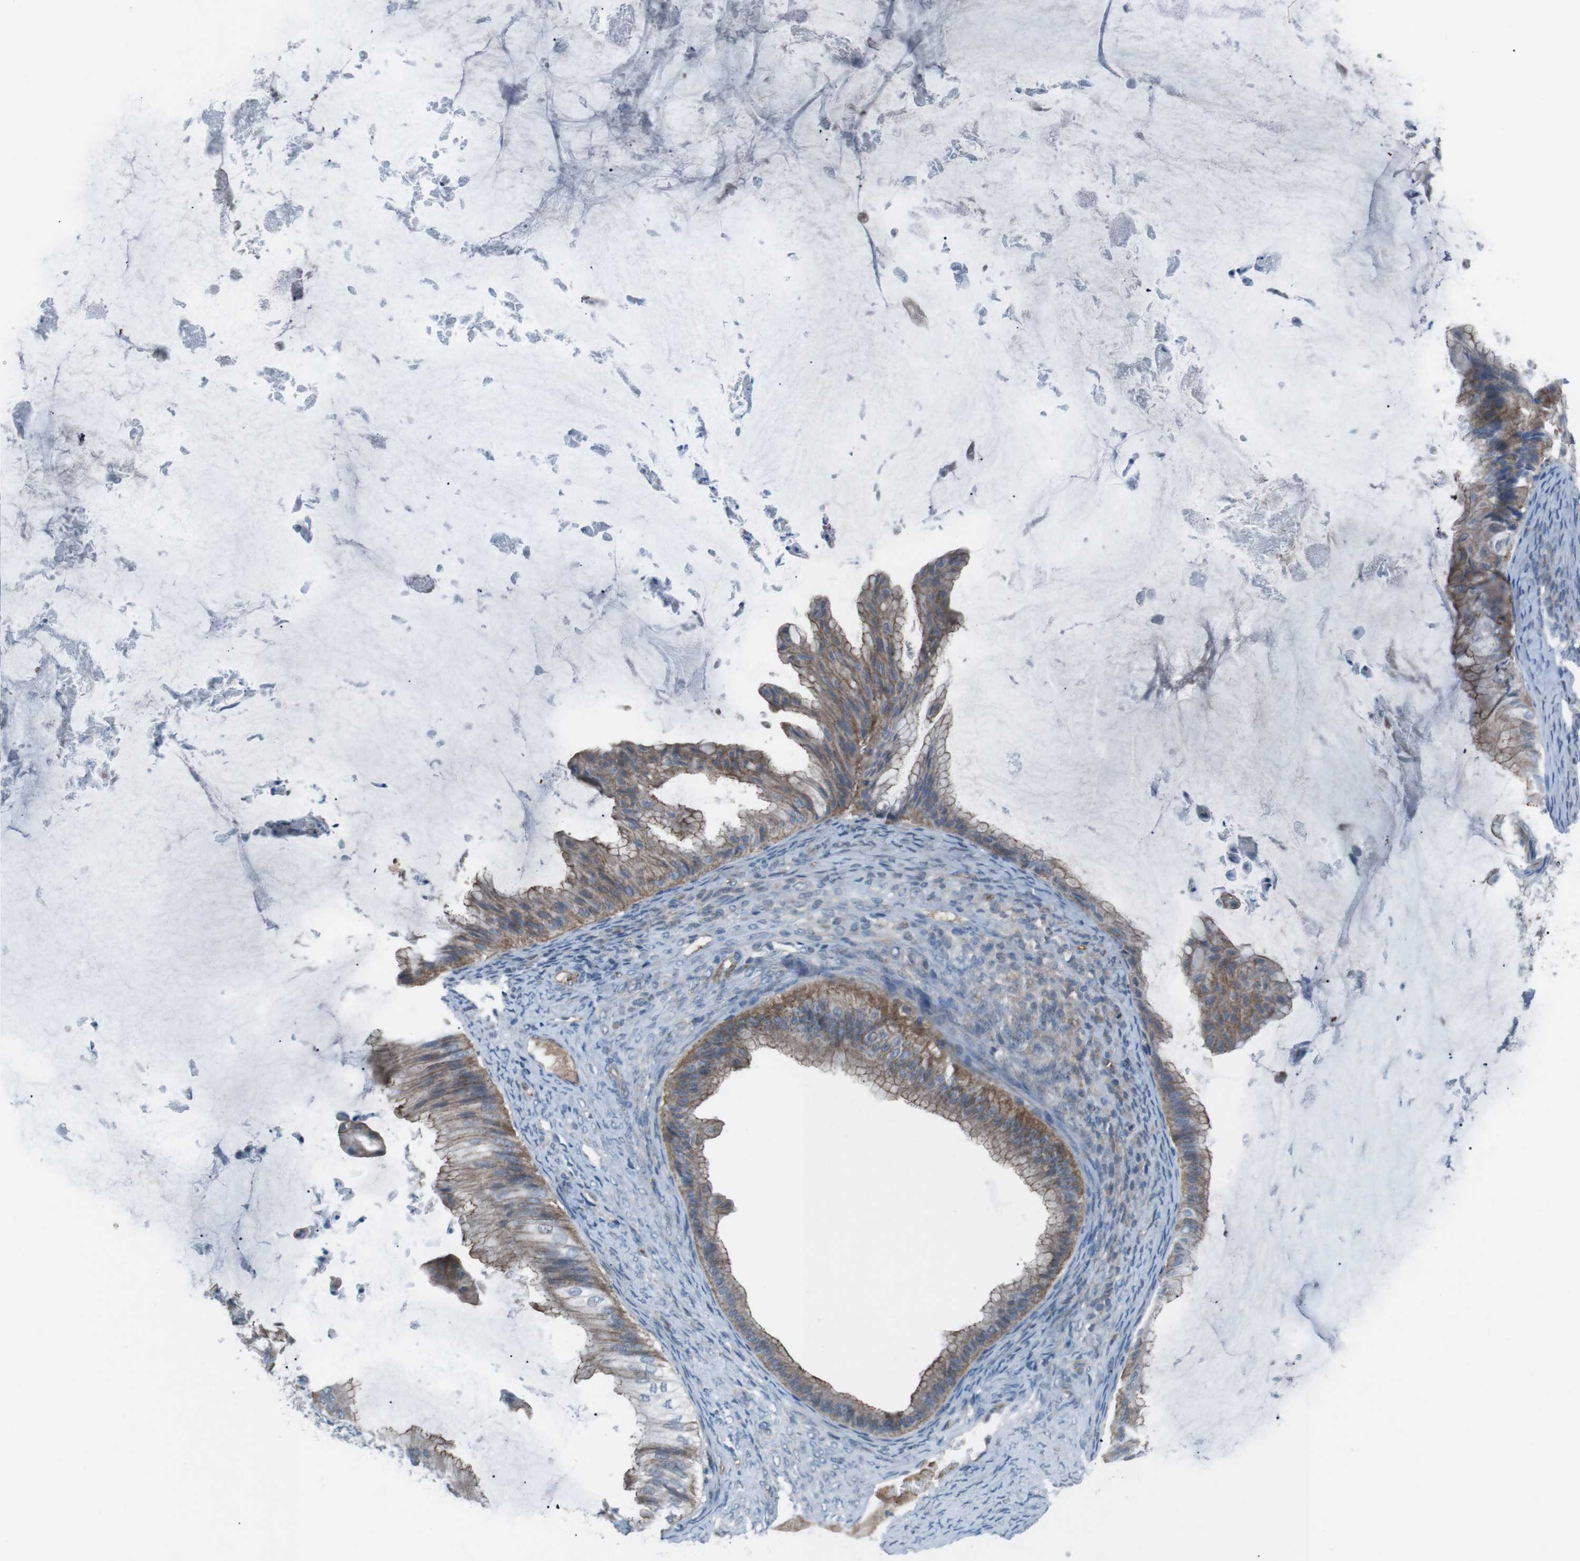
{"staining": {"intensity": "moderate", "quantity": "25%-75%", "location": "cytoplasmic/membranous"}, "tissue": "ovarian cancer", "cell_type": "Tumor cells", "image_type": "cancer", "snomed": [{"axis": "morphology", "description": "Cystadenocarcinoma, mucinous, NOS"}, {"axis": "topography", "description": "Ovary"}], "caption": "DAB immunohistochemical staining of ovarian cancer shows moderate cytoplasmic/membranous protein staining in about 25%-75% of tumor cells.", "gene": "SPTA1", "patient": {"sex": "female", "age": 61}}